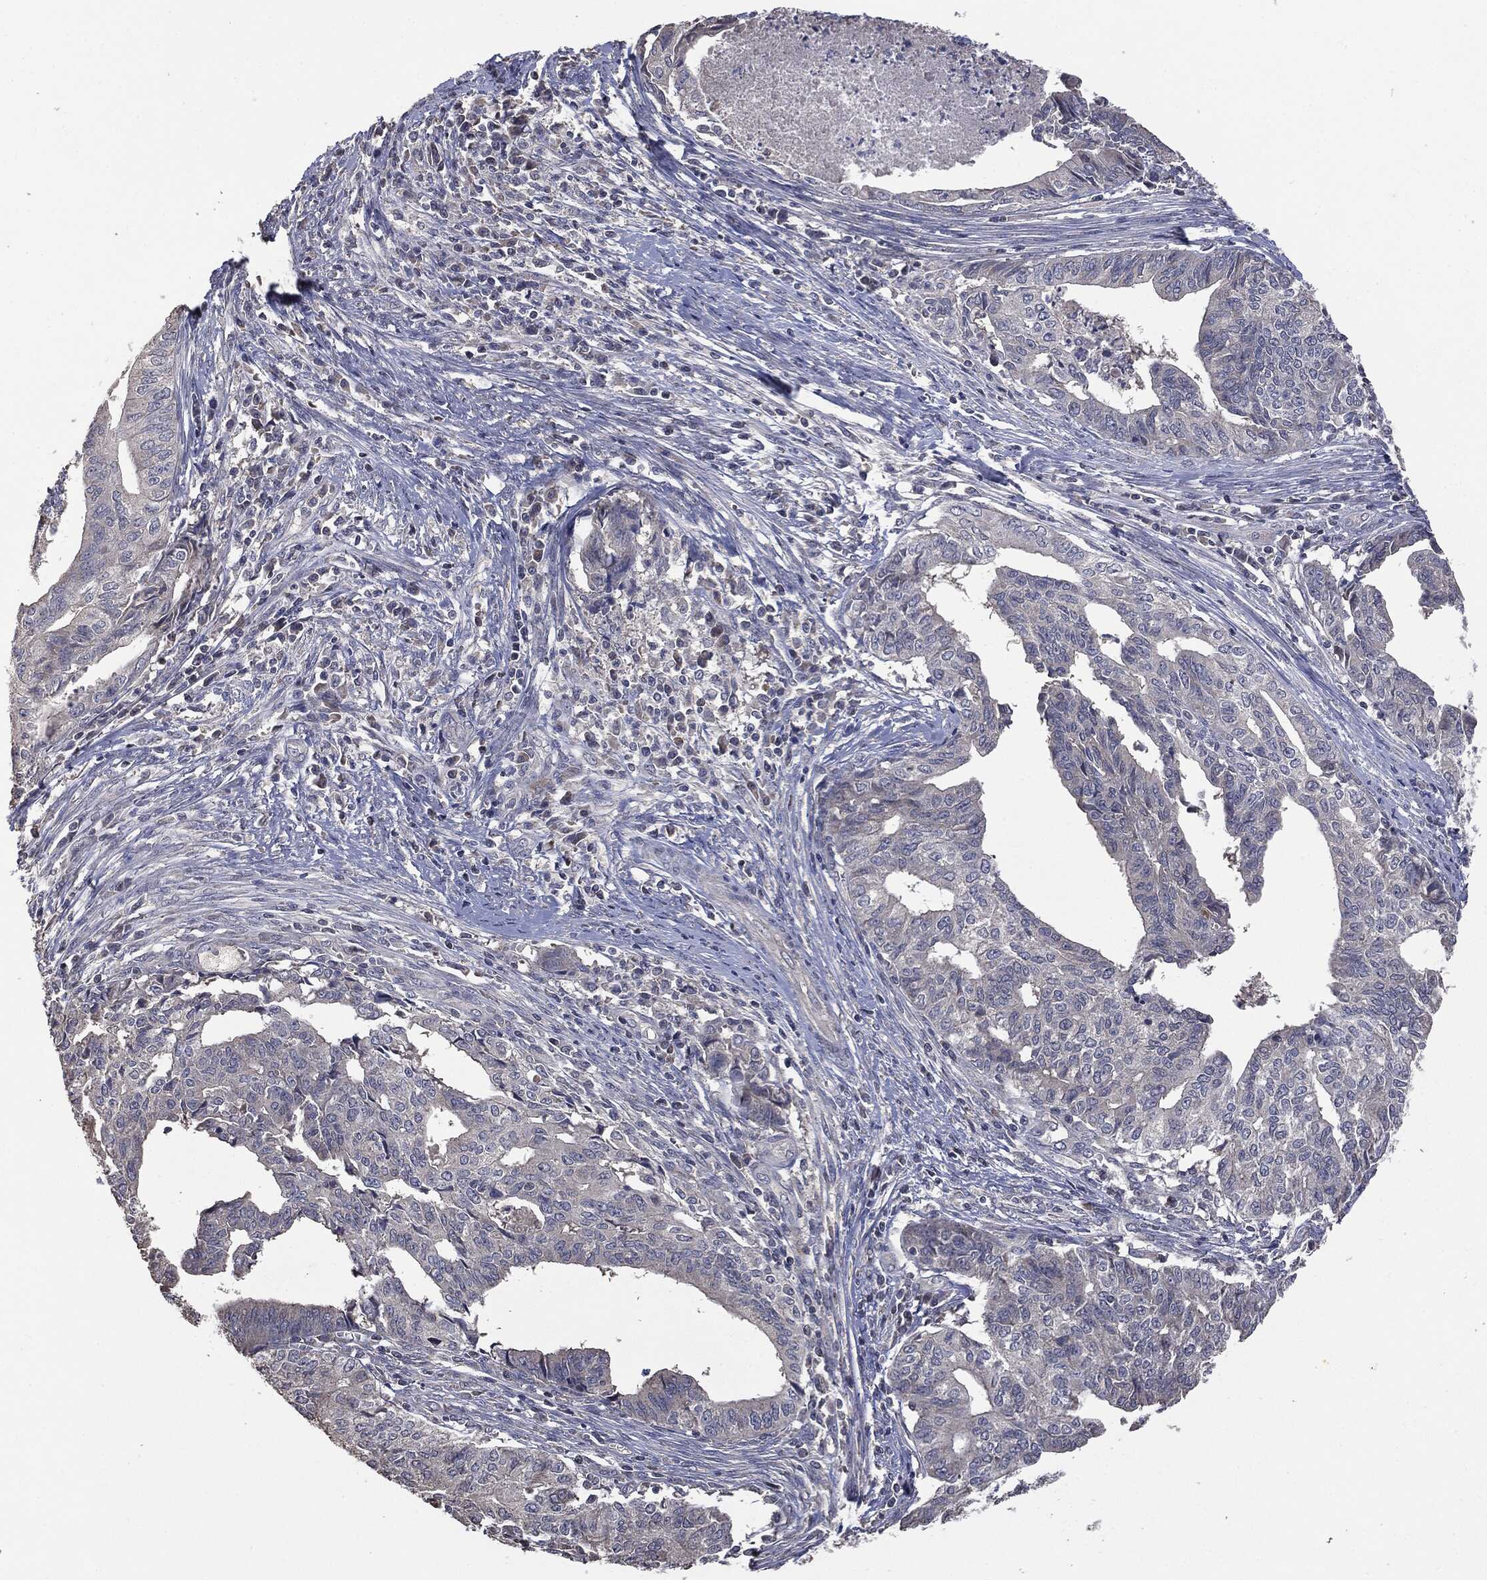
{"staining": {"intensity": "negative", "quantity": "none", "location": "none"}, "tissue": "endometrial cancer", "cell_type": "Tumor cells", "image_type": "cancer", "snomed": [{"axis": "morphology", "description": "Adenocarcinoma, NOS"}, {"axis": "topography", "description": "Endometrium"}], "caption": "Endometrial cancer was stained to show a protein in brown. There is no significant expression in tumor cells.", "gene": "MTOR", "patient": {"sex": "female", "age": 65}}